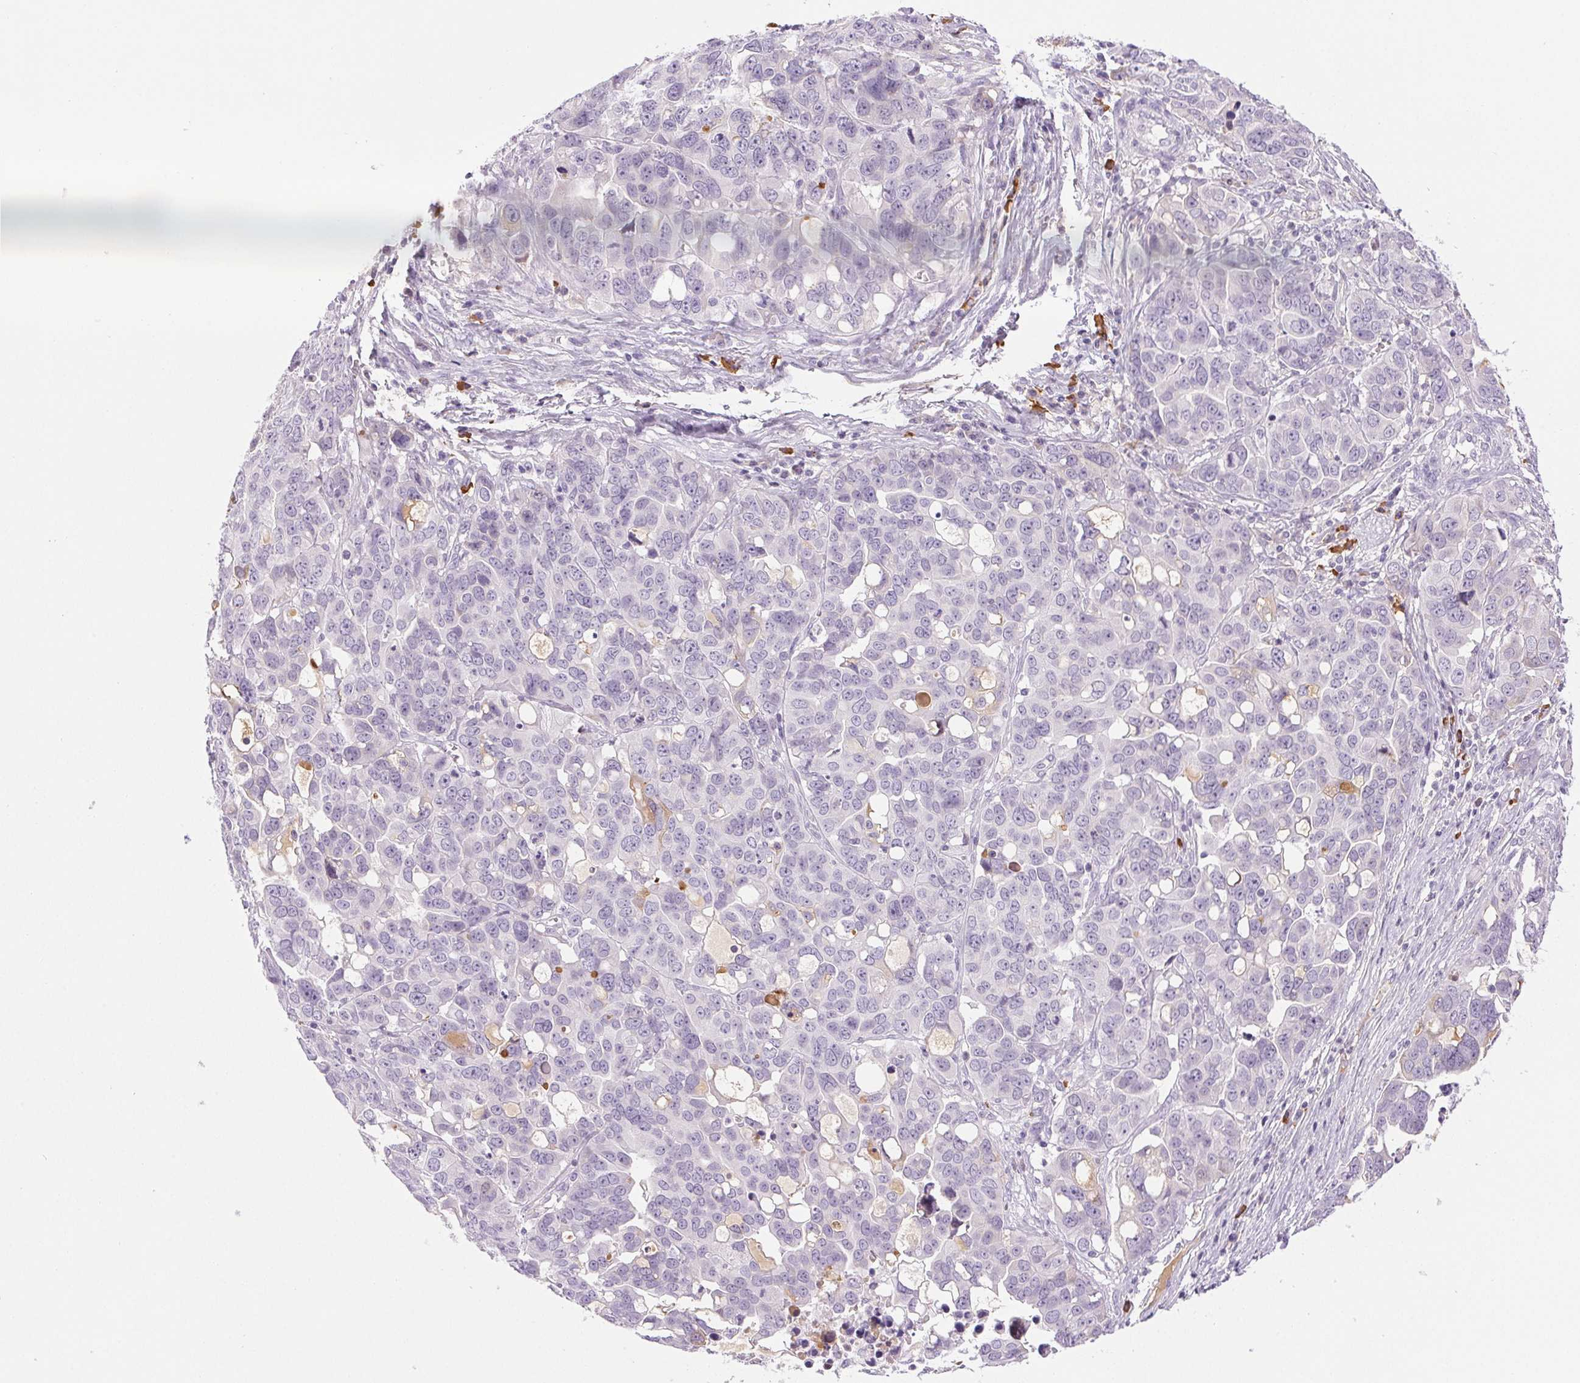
{"staining": {"intensity": "negative", "quantity": "none", "location": "none"}, "tissue": "ovarian cancer", "cell_type": "Tumor cells", "image_type": "cancer", "snomed": [{"axis": "morphology", "description": "Carcinoma, endometroid"}, {"axis": "topography", "description": "Ovary"}], "caption": "High power microscopy histopathology image of an IHC photomicrograph of ovarian endometroid carcinoma, revealing no significant staining in tumor cells. (DAB (3,3'-diaminobenzidine) immunohistochemistry (IHC) visualized using brightfield microscopy, high magnification).", "gene": "IFIT1B", "patient": {"sex": "female", "age": 78}}